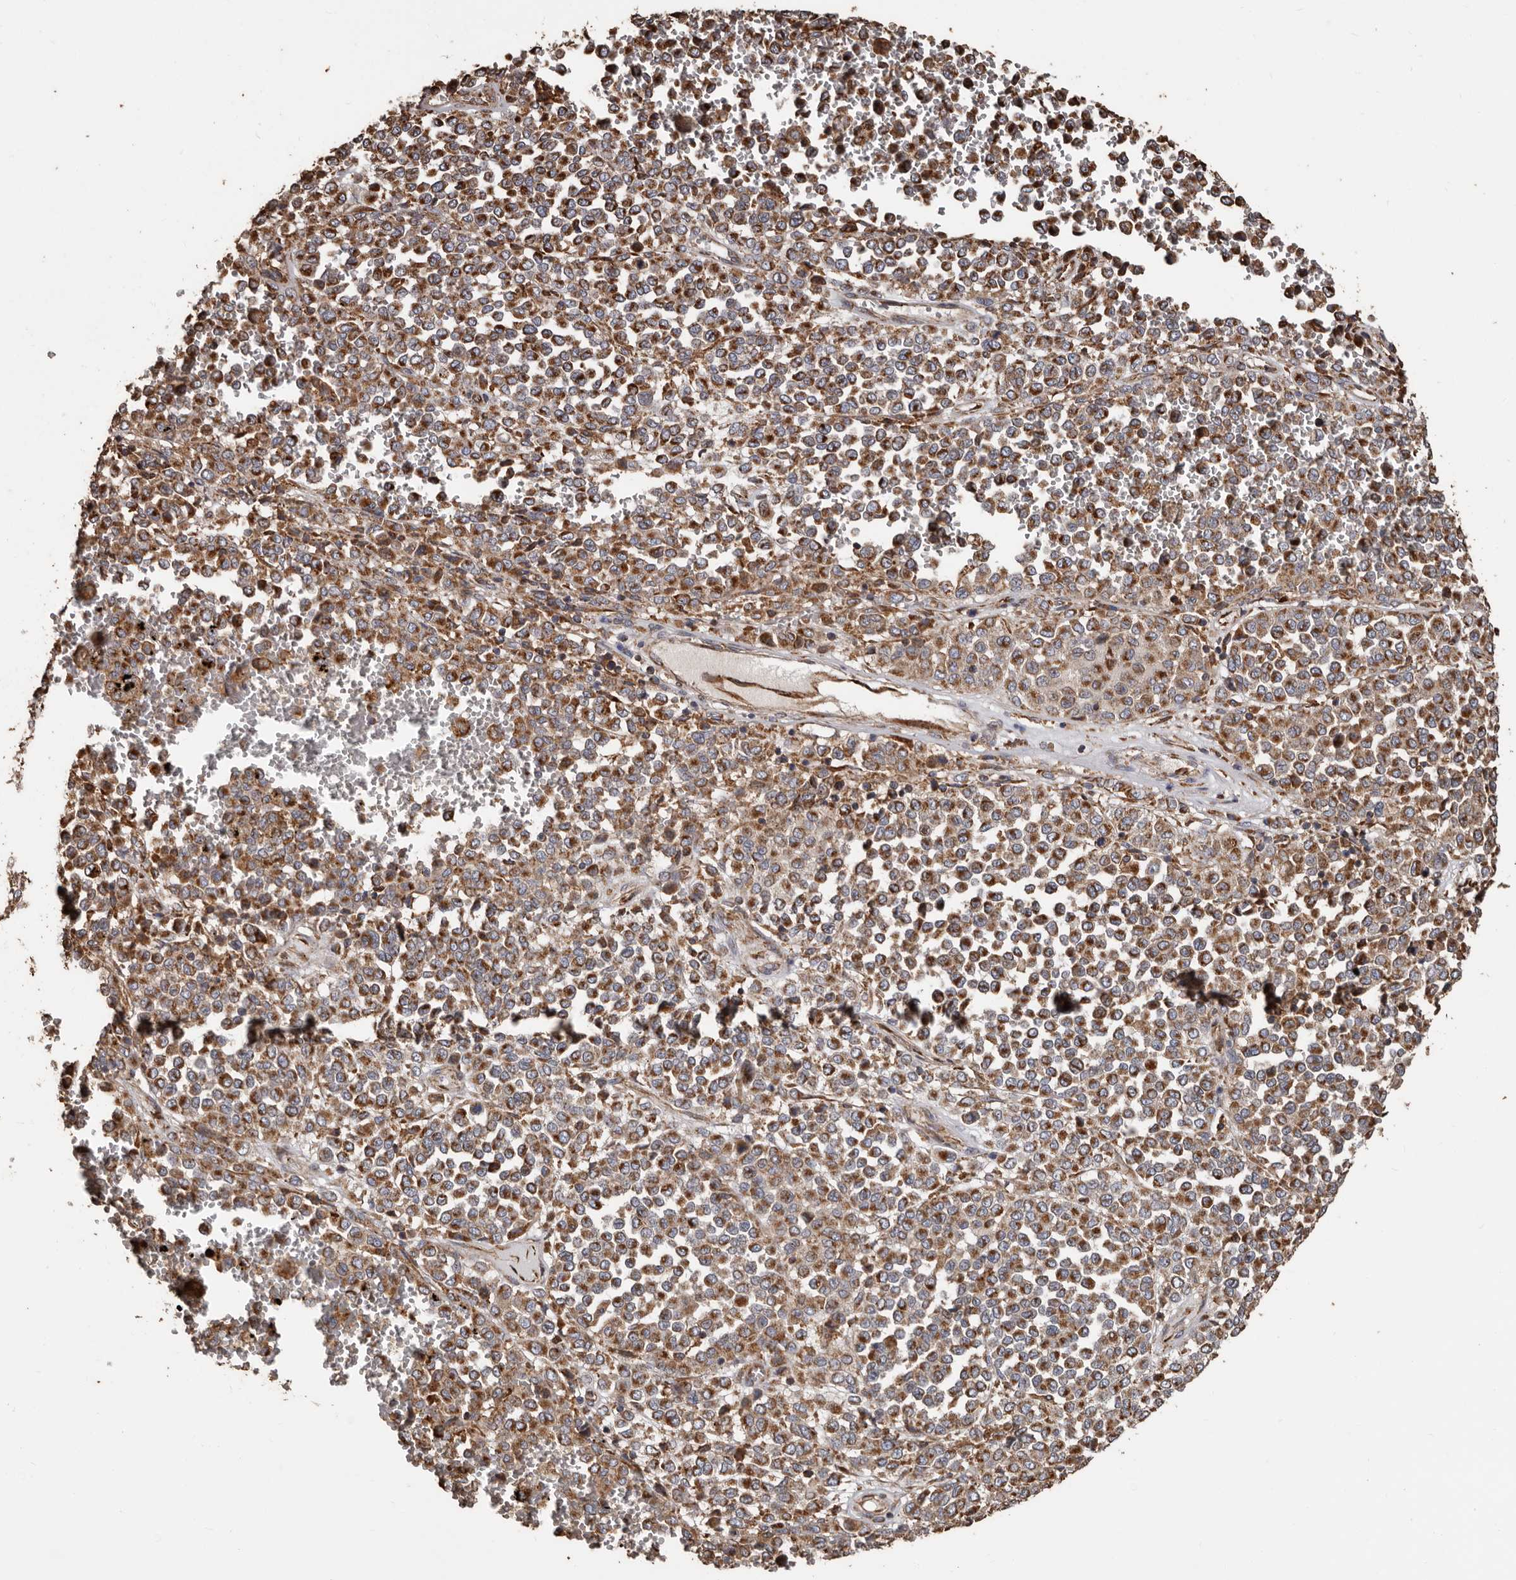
{"staining": {"intensity": "moderate", "quantity": ">75%", "location": "cytoplasmic/membranous"}, "tissue": "melanoma", "cell_type": "Tumor cells", "image_type": "cancer", "snomed": [{"axis": "morphology", "description": "Malignant melanoma, Metastatic site"}, {"axis": "topography", "description": "Pancreas"}], "caption": "Approximately >75% of tumor cells in human malignant melanoma (metastatic site) demonstrate moderate cytoplasmic/membranous protein positivity as visualized by brown immunohistochemical staining.", "gene": "OSGIN2", "patient": {"sex": "female", "age": 30}}